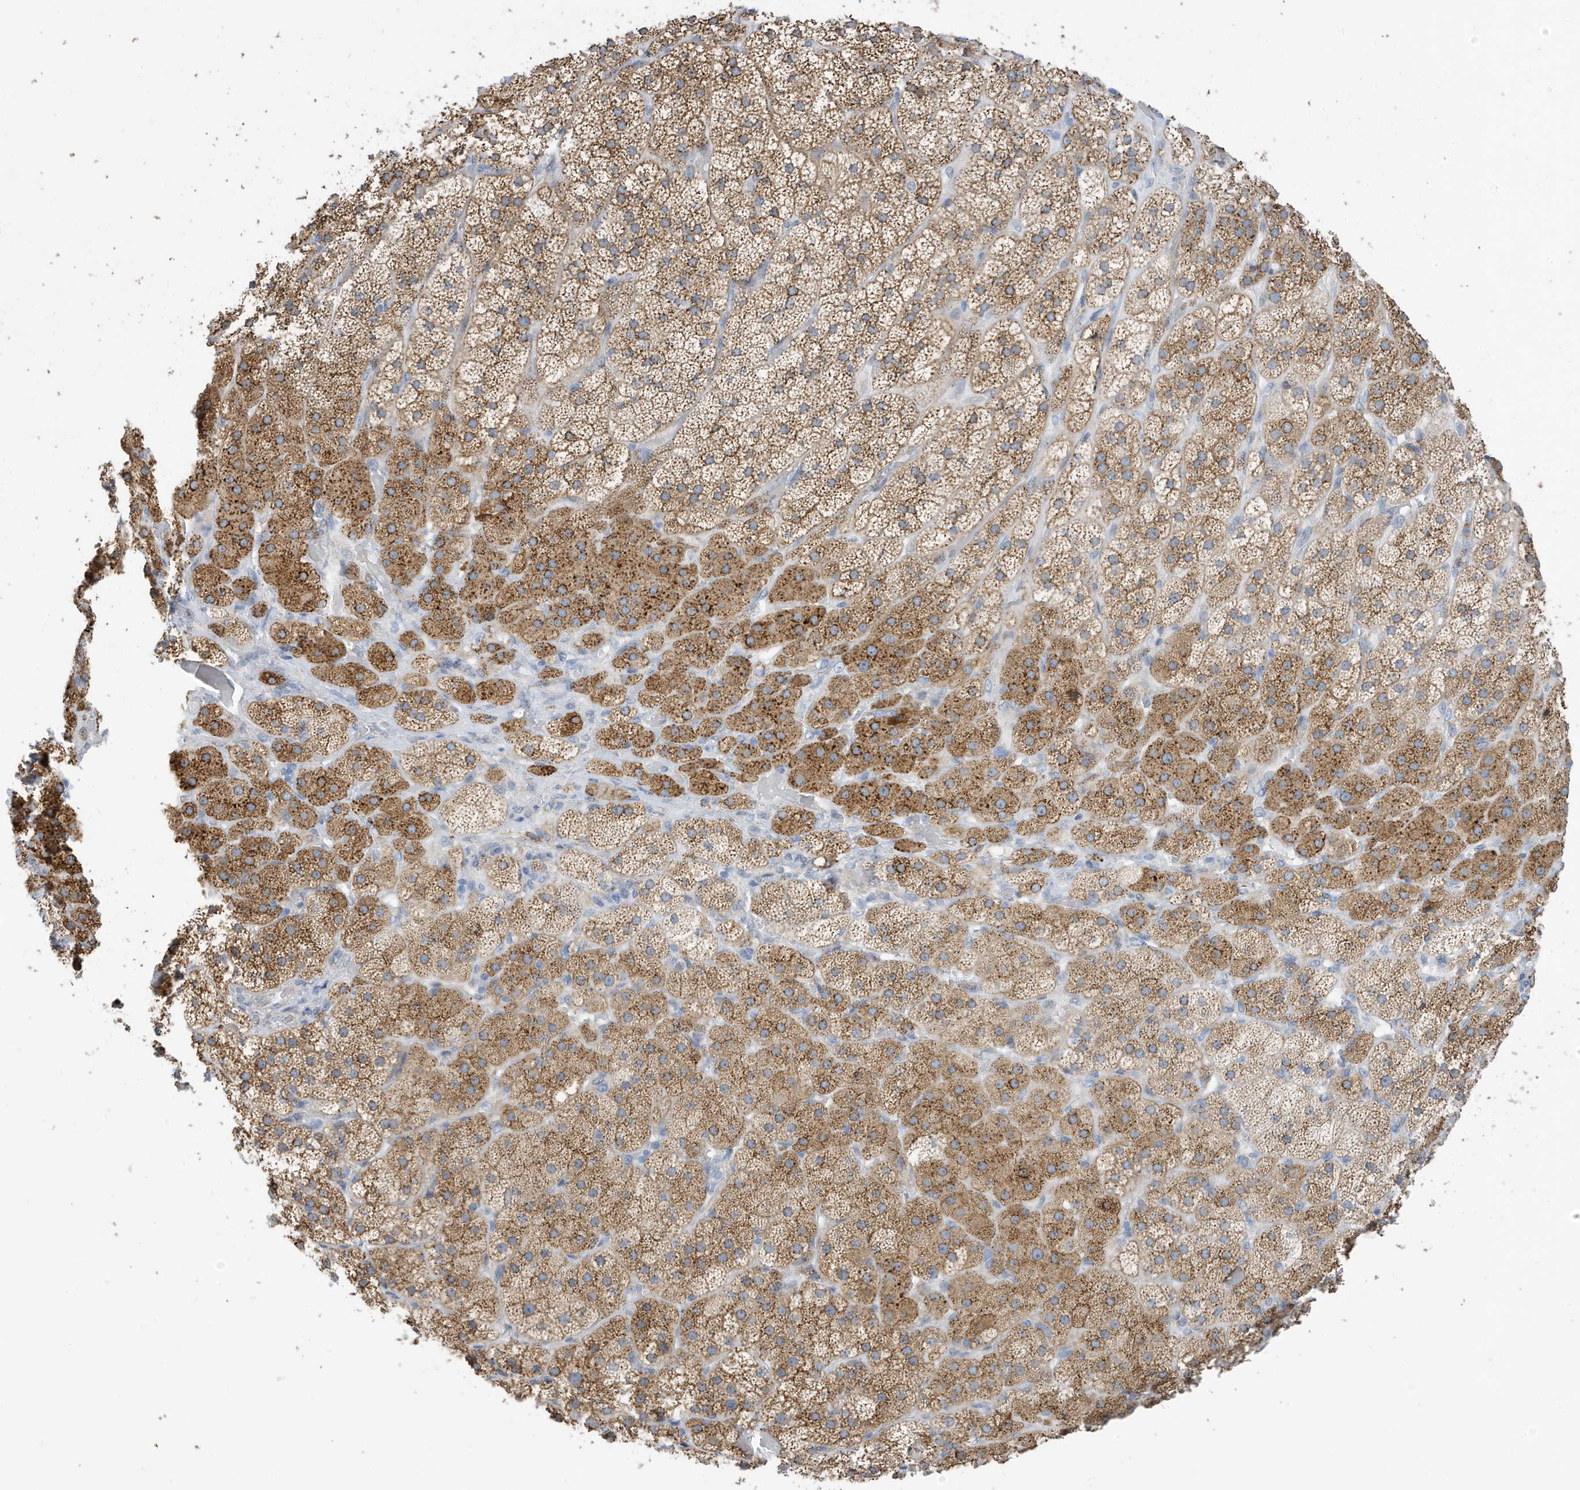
{"staining": {"intensity": "moderate", "quantity": ">75%", "location": "cytoplasmic/membranous"}, "tissue": "adrenal gland", "cell_type": "Glandular cells", "image_type": "normal", "snomed": [{"axis": "morphology", "description": "Normal tissue, NOS"}, {"axis": "topography", "description": "Adrenal gland"}], "caption": "Protein expression analysis of benign human adrenal gland reveals moderate cytoplasmic/membranous positivity in approximately >75% of glandular cells.", "gene": "SEMA3F", "patient": {"sex": "male", "age": 57}}